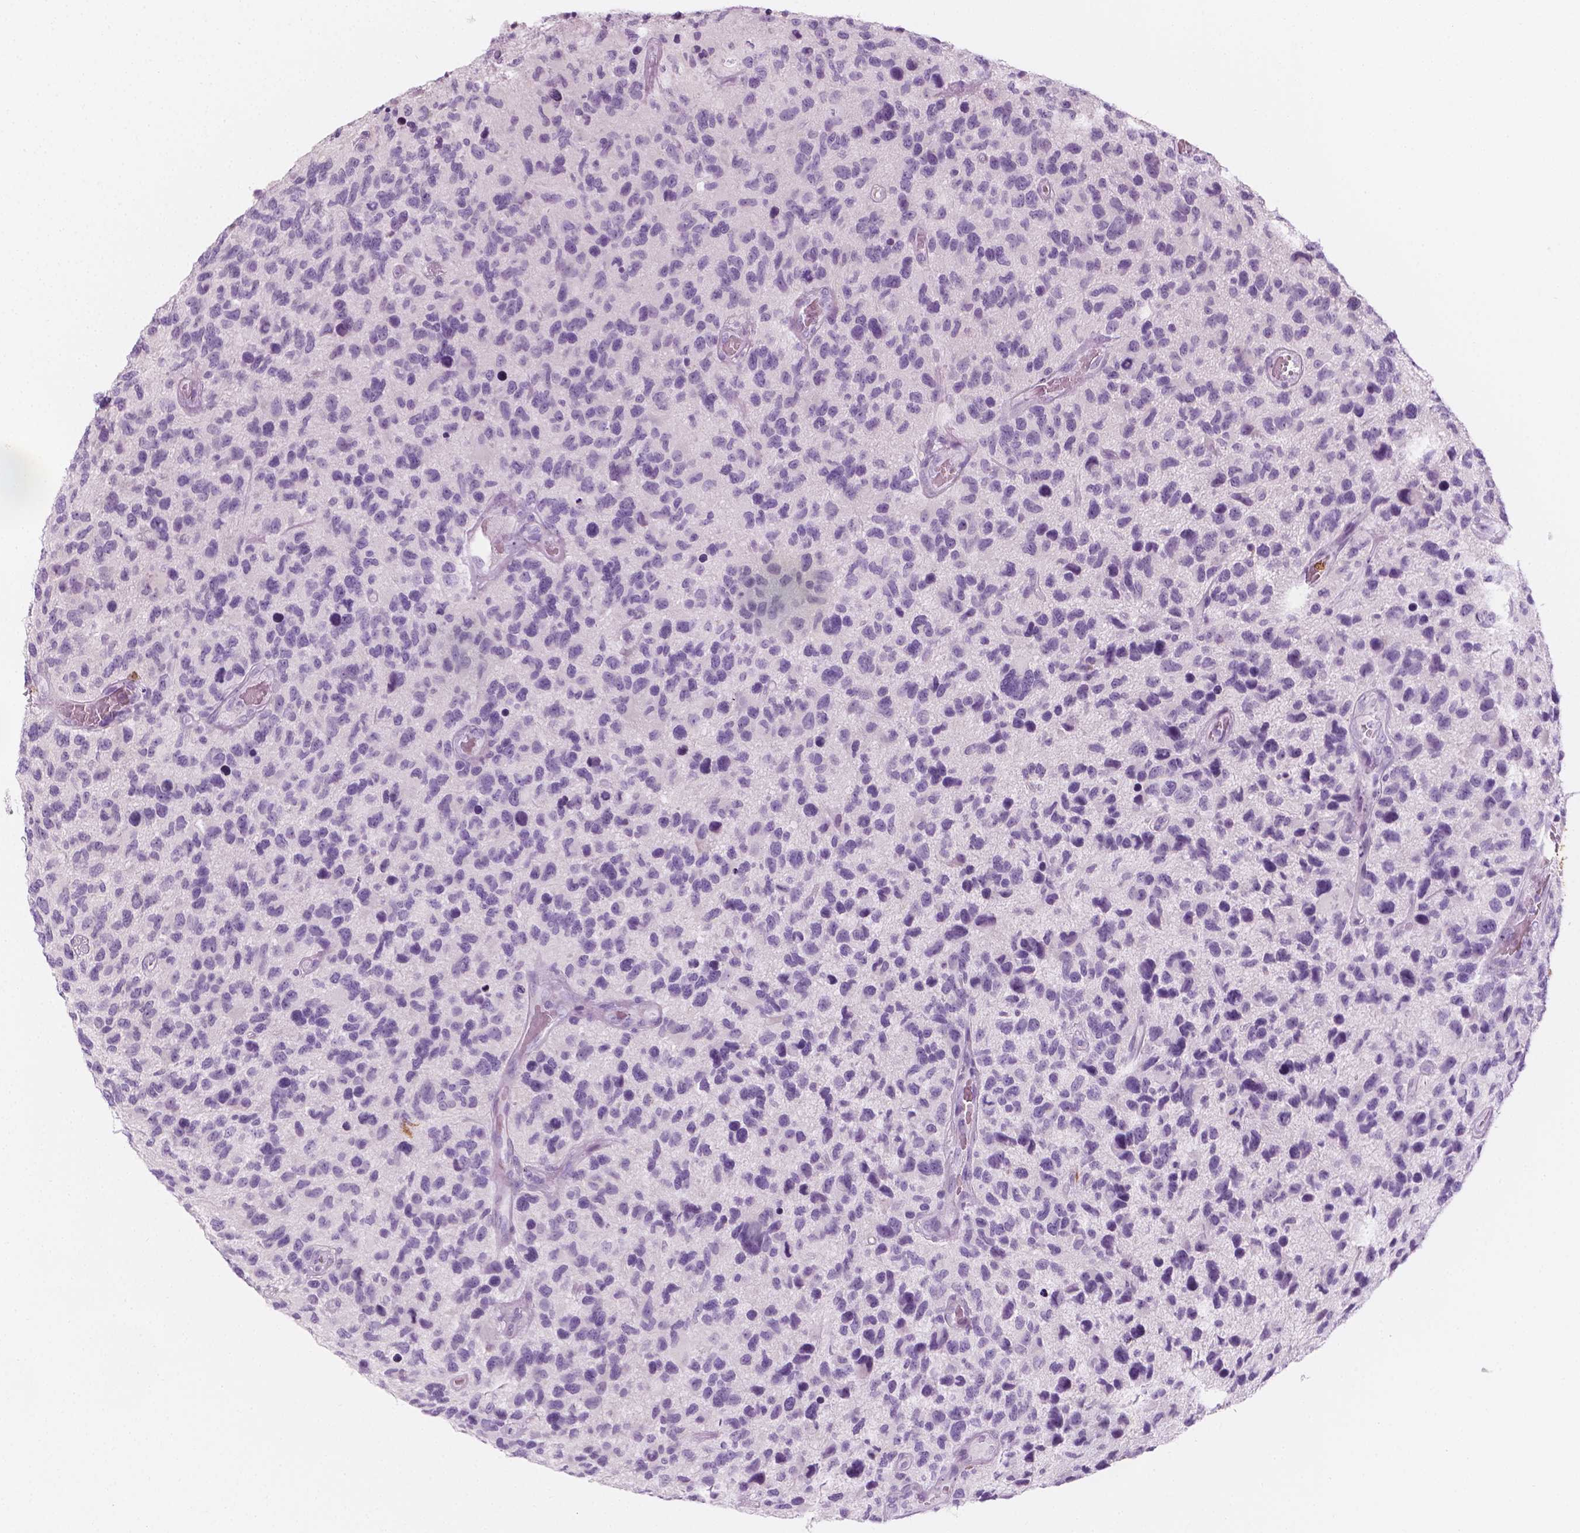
{"staining": {"intensity": "negative", "quantity": "none", "location": "none"}, "tissue": "glioma", "cell_type": "Tumor cells", "image_type": "cancer", "snomed": [{"axis": "morphology", "description": "Glioma, malignant, NOS"}, {"axis": "morphology", "description": "Glioma, malignant, High grade"}, {"axis": "topography", "description": "Brain"}], "caption": "Malignant glioma was stained to show a protein in brown. There is no significant staining in tumor cells.", "gene": "CES1", "patient": {"sex": "female", "age": 71}}